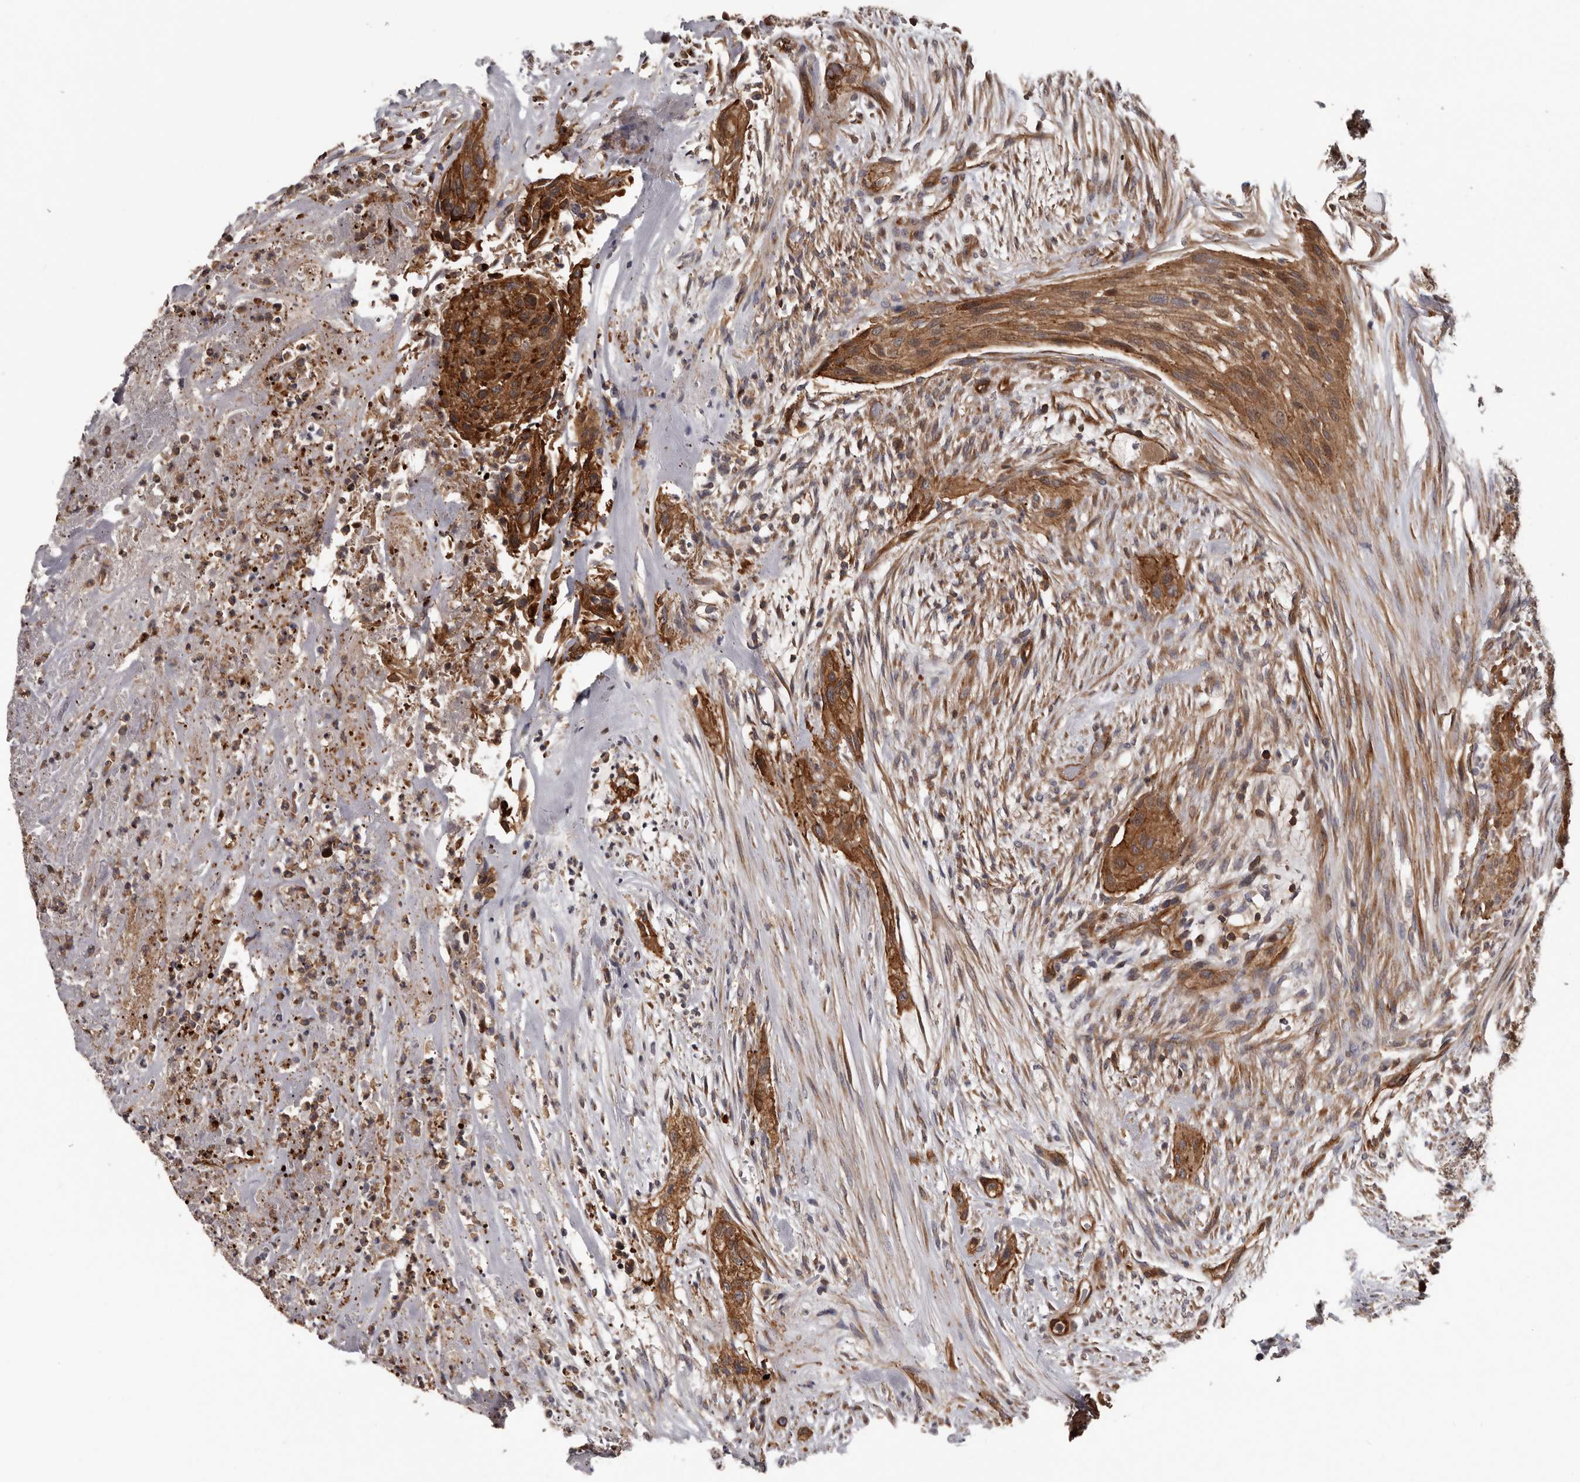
{"staining": {"intensity": "strong", "quantity": ">75%", "location": "cytoplasmic/membranous"}, "tissue": "urothelial cancer", "cell_type": "Tumor cells", "image_type": "cancer", "snomed": [{"axis": "morphology", "description": "Urothelial carcinoma, High grade"}, {"axis": "topography", "description": "Urinary bladder"}], "caption": "High-grade urothelial carcinoma stained with a protein marker demonstrates strong staining in tumor cells.", "gene": "PNRC2", "patient": {"sex": "male", "age": 35}}